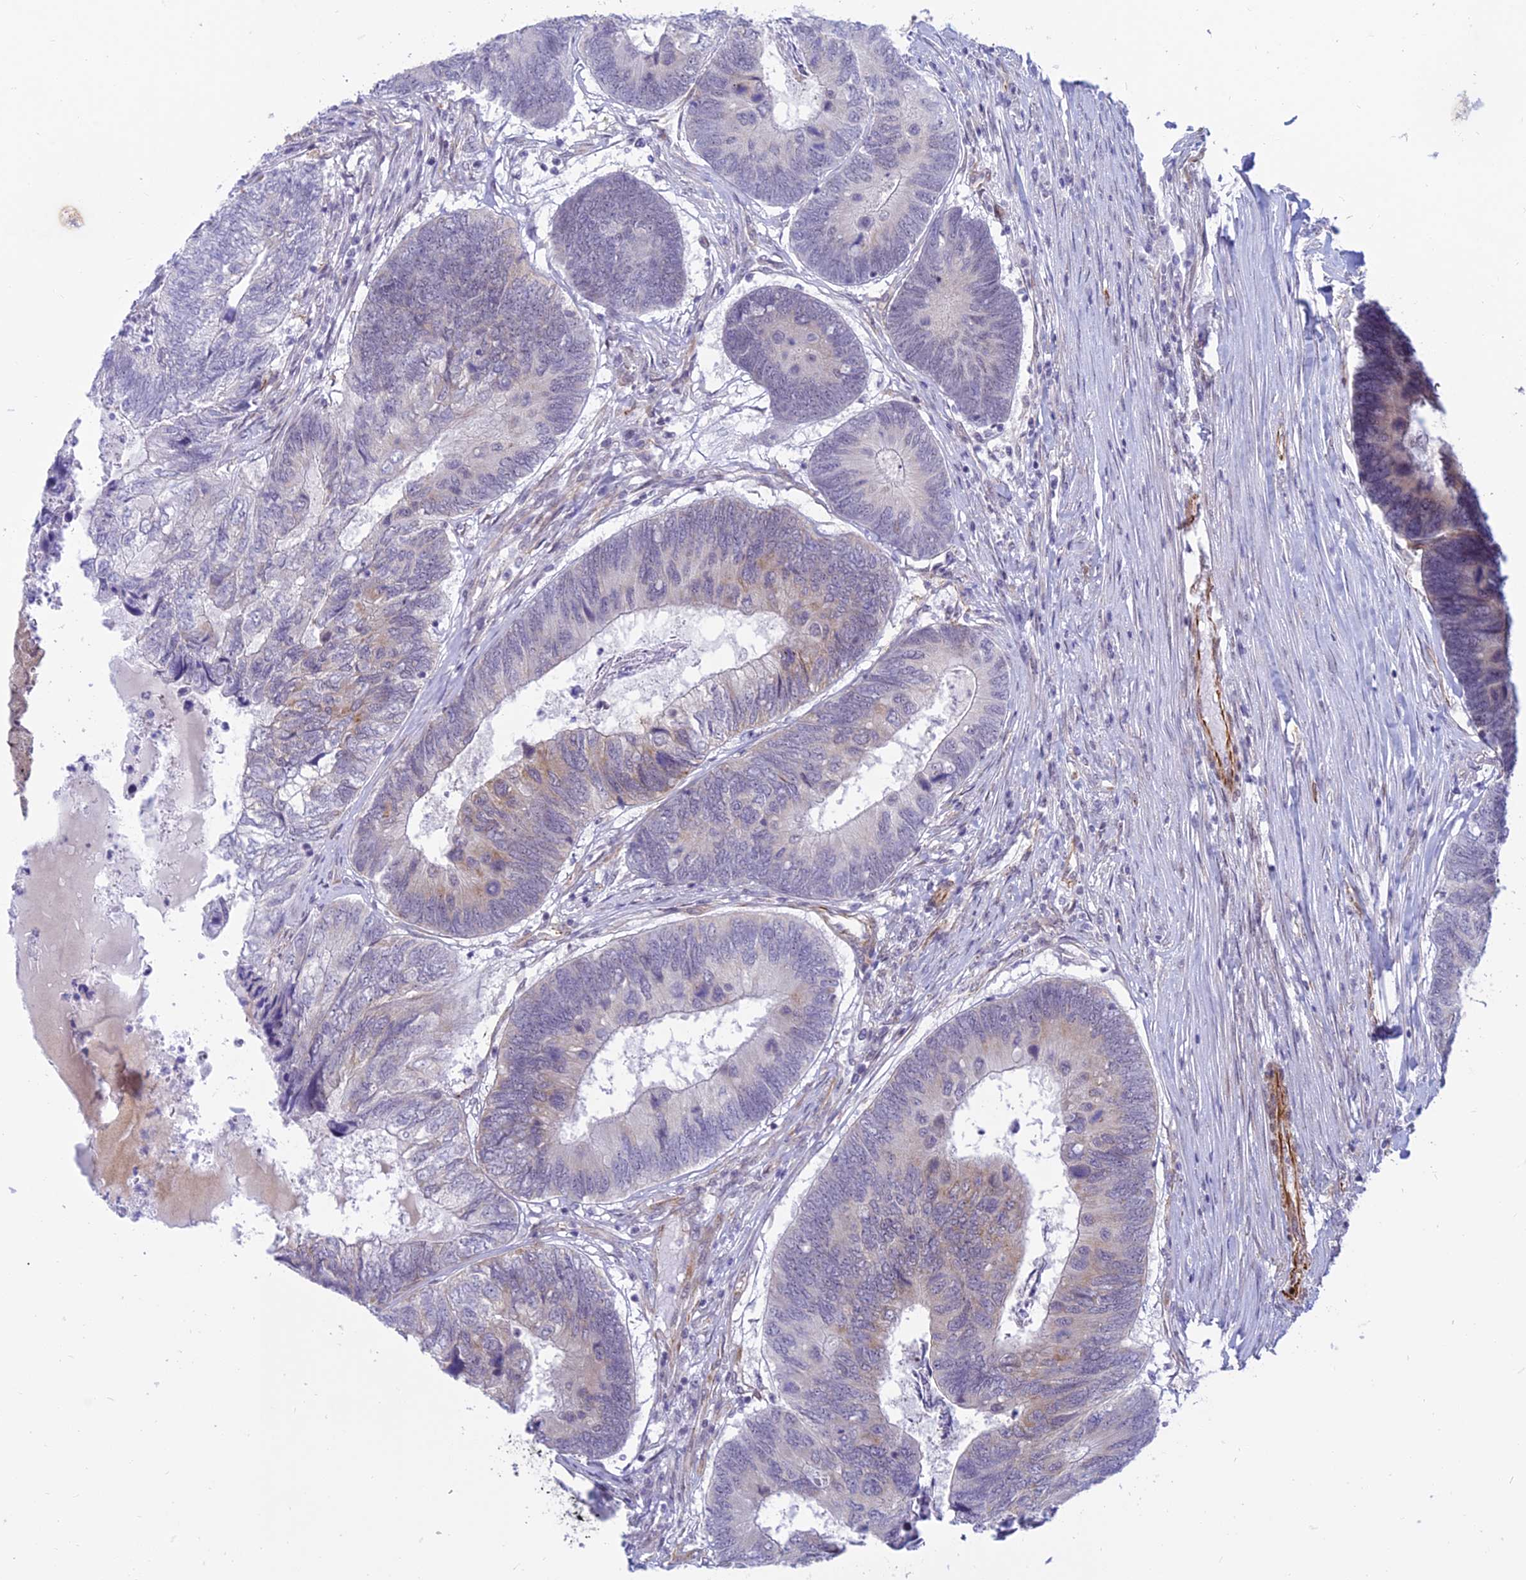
{"staining": {"intensity": "weak", "quantity": "<25%", "location": "cytoplasmic/membranous"}, "tissue": "colorectal cancer", "cell_type": "Tumor cells", "image_type": "cancer", "snomed": [{"axis": "morphology", "description": "Adenocarcinoma, NOS"}, {"axis": "topography", "description": "Colon"}], "caption": "High power microscopy photomicrograph of an immunohistochemistry image of adenocarcinoma (colorectal), revealing no significant expression in tumor cells.", "gene": "SAPCD2", "patient": {"sex": "female", "age": 67}}